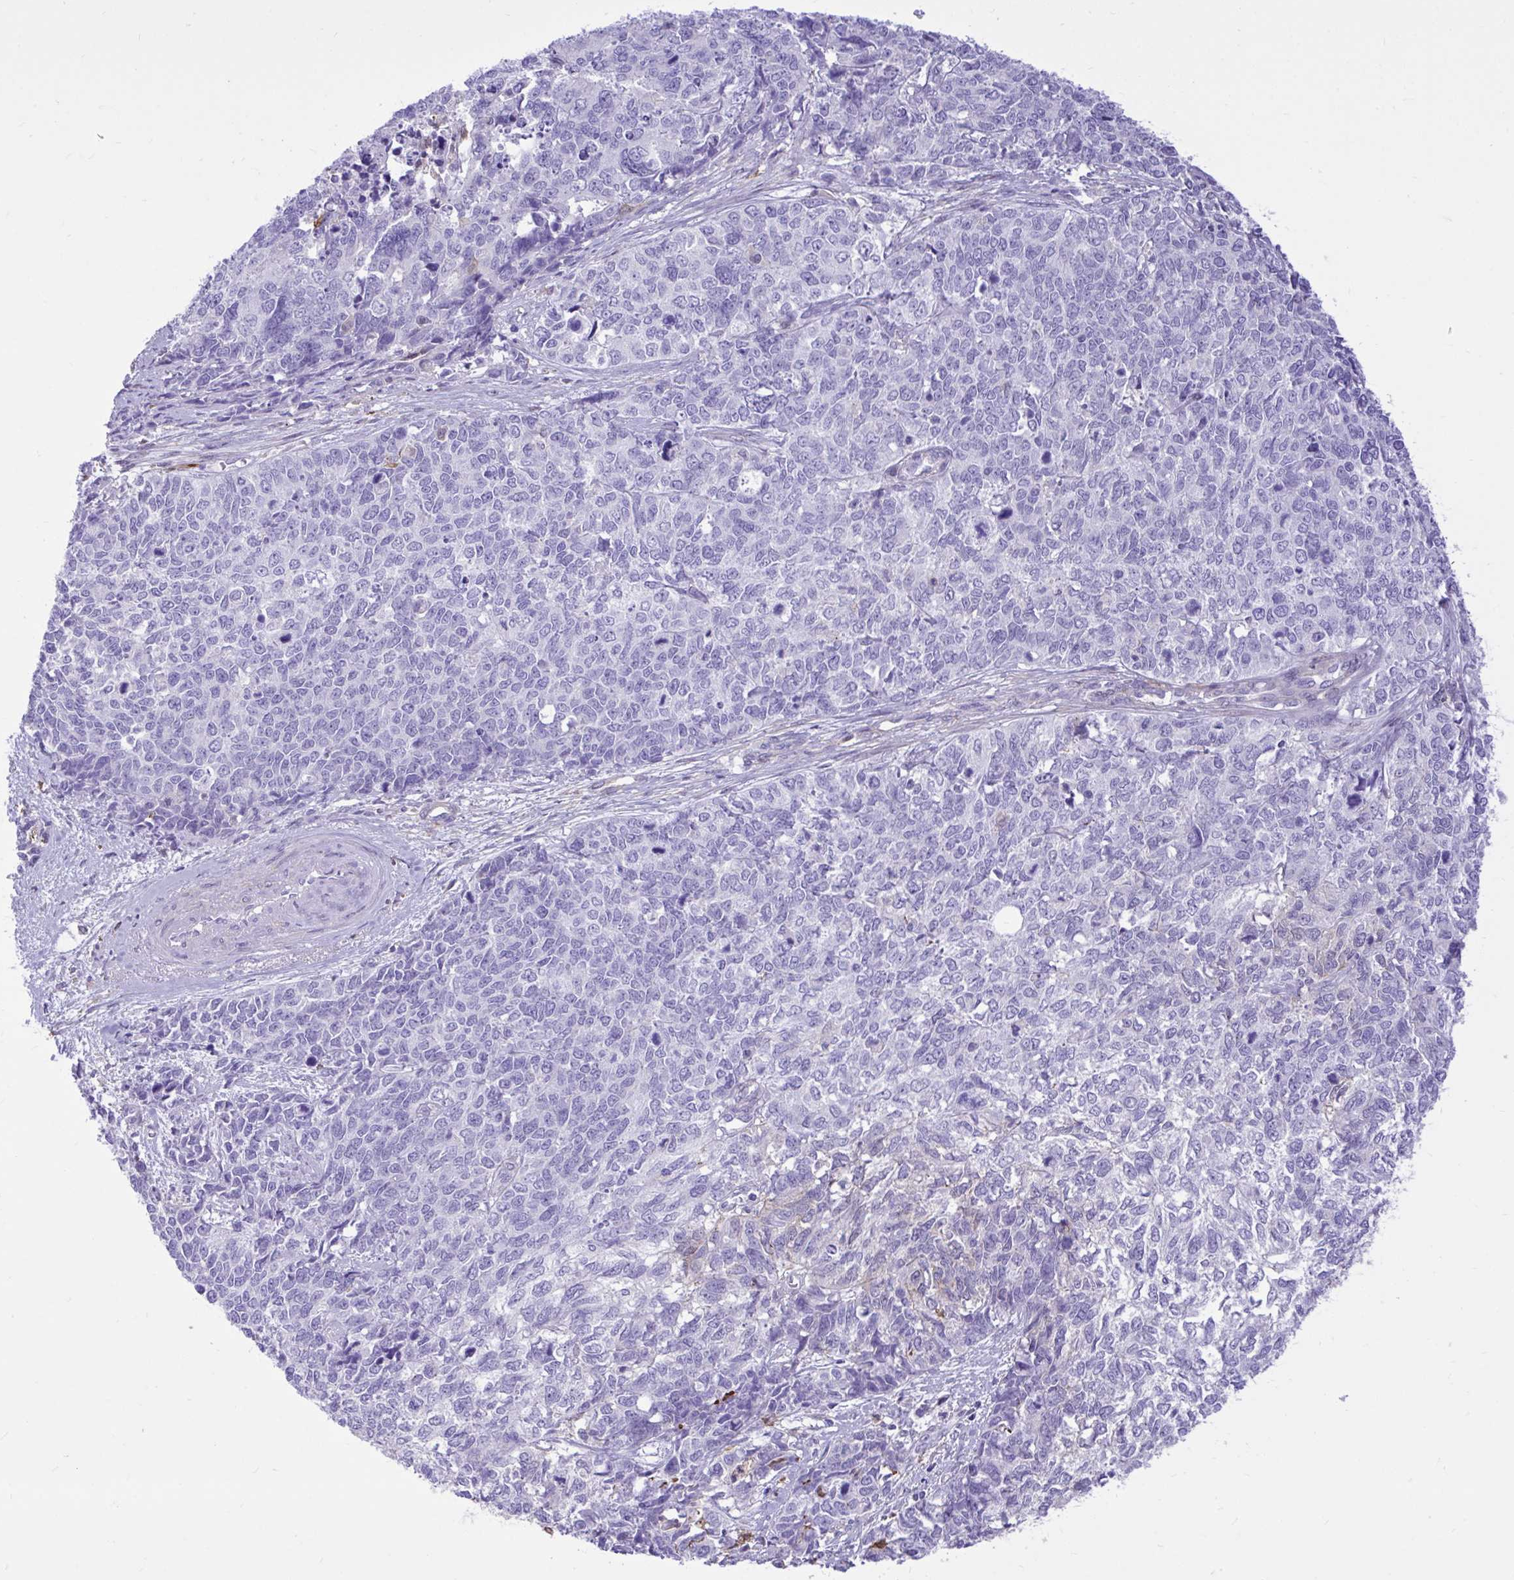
{"staining": {"intensity": "negative", "quantity": "none", "location": "none"}, "tissue": "cervical cancer", "cell_type": "Tumor cells", "image_type": "cancer", "snomed": [{"axis": "morphology", "description": "Adenocarcinoma, NOS"}, {"axis": "topography", "description": "Cervix"}], "caption": "Immunohistochemistry (IHC) histopathology image of neoplastic tissue: cervical adenocarcinoma stained with DAB shows no significant protein expression in tumor cells.", "gene": "TLR7", "patient": {"sex": "female", "age": 63}}